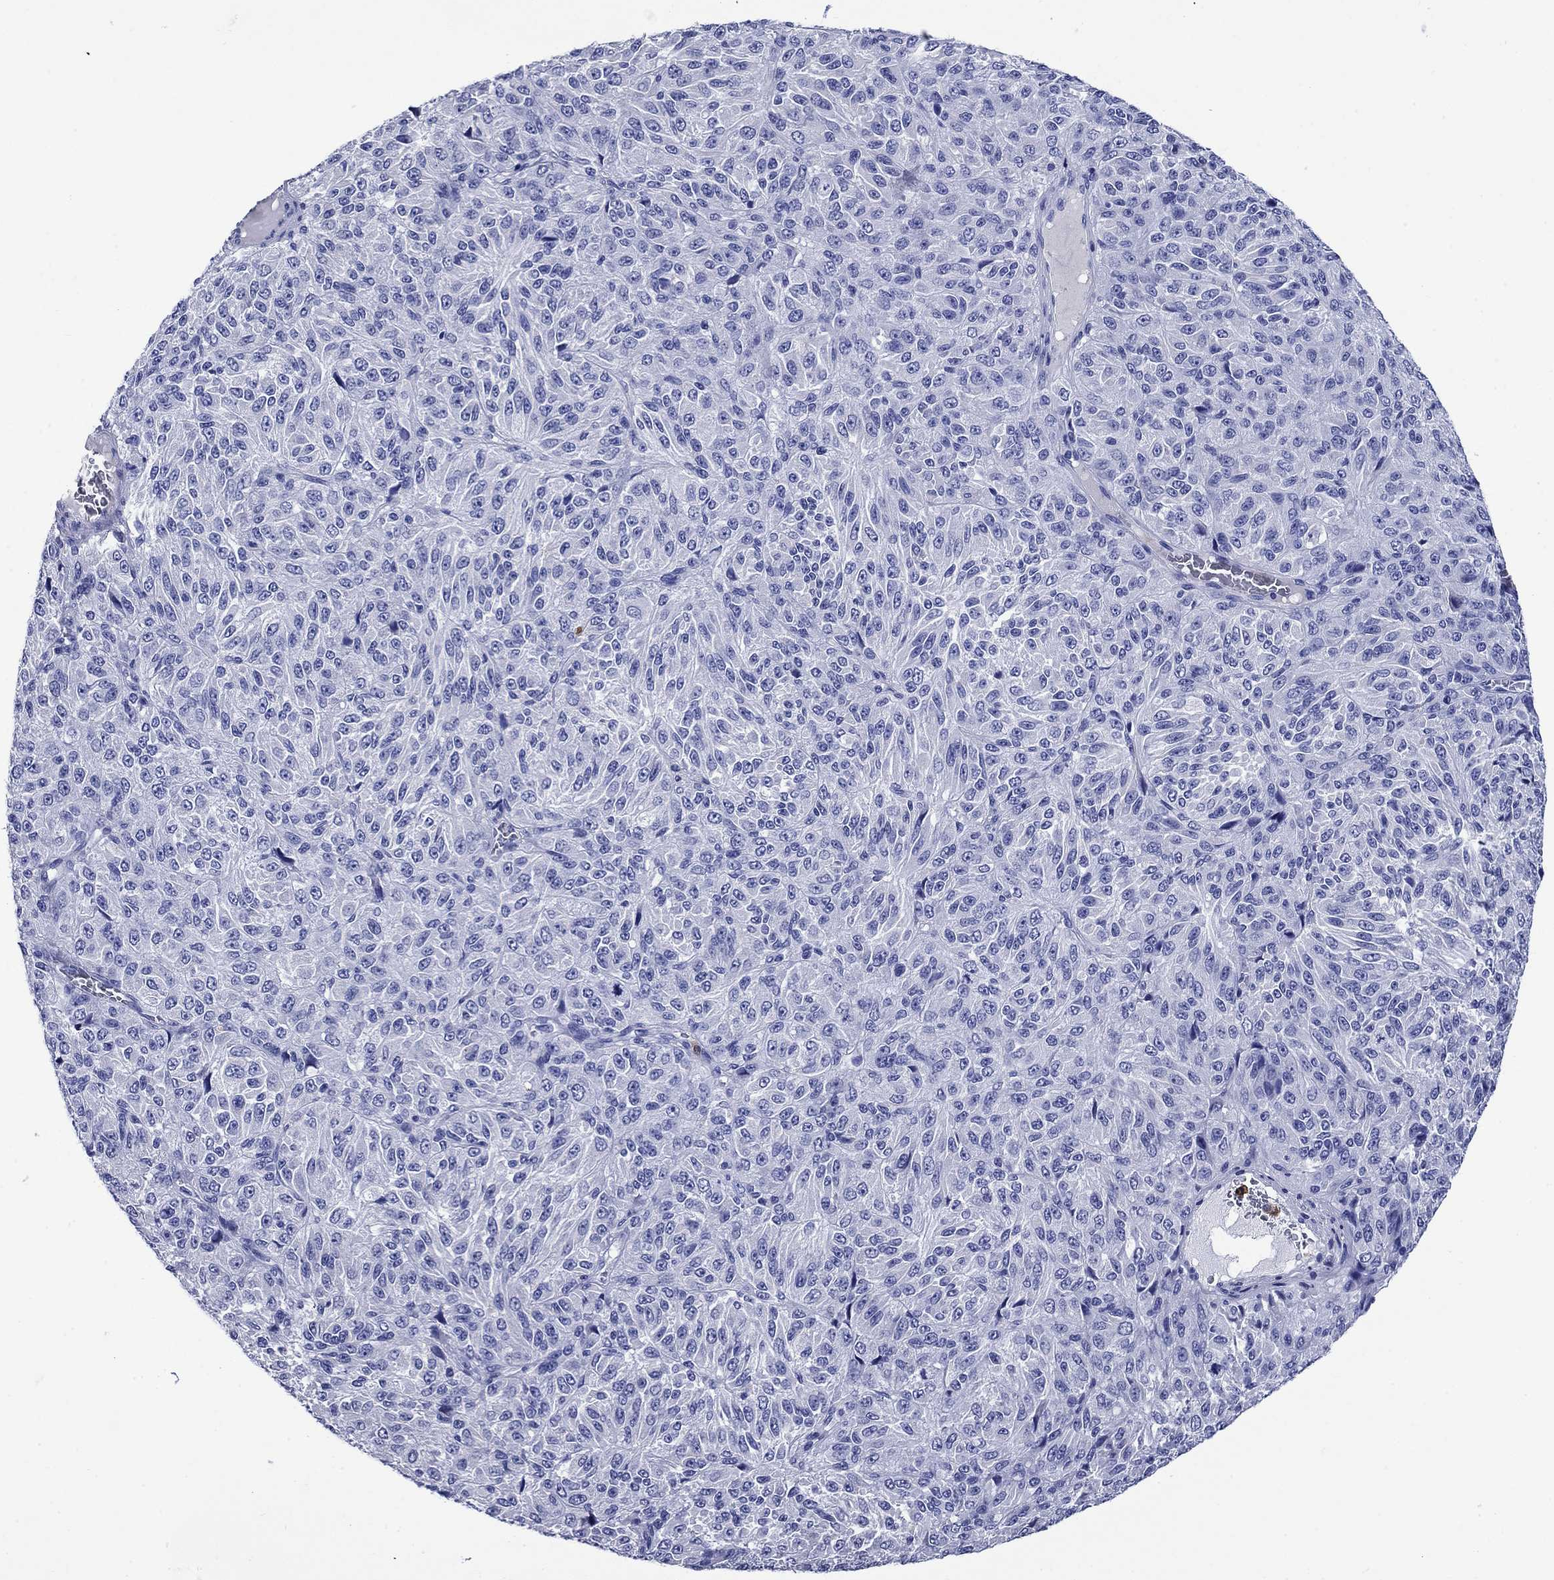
{"staining": {"intensity": "negative", "quantity": "none", "location": "none"}, "tissue": "melanoma", "cell_type": "Tumor cells", "image_type": "cancer", "snomed": [{"axis": "morphology", "description": "Malignant melanoma, Metastatic site"}, {"axis": "topography", "description": "Brain"}], "caption": "The image demonstrates no staining of tumor cells in malignant melanoma (metastatic site).", "gene": "TFR2", "patient": {"sex": "female", "age": 56}}